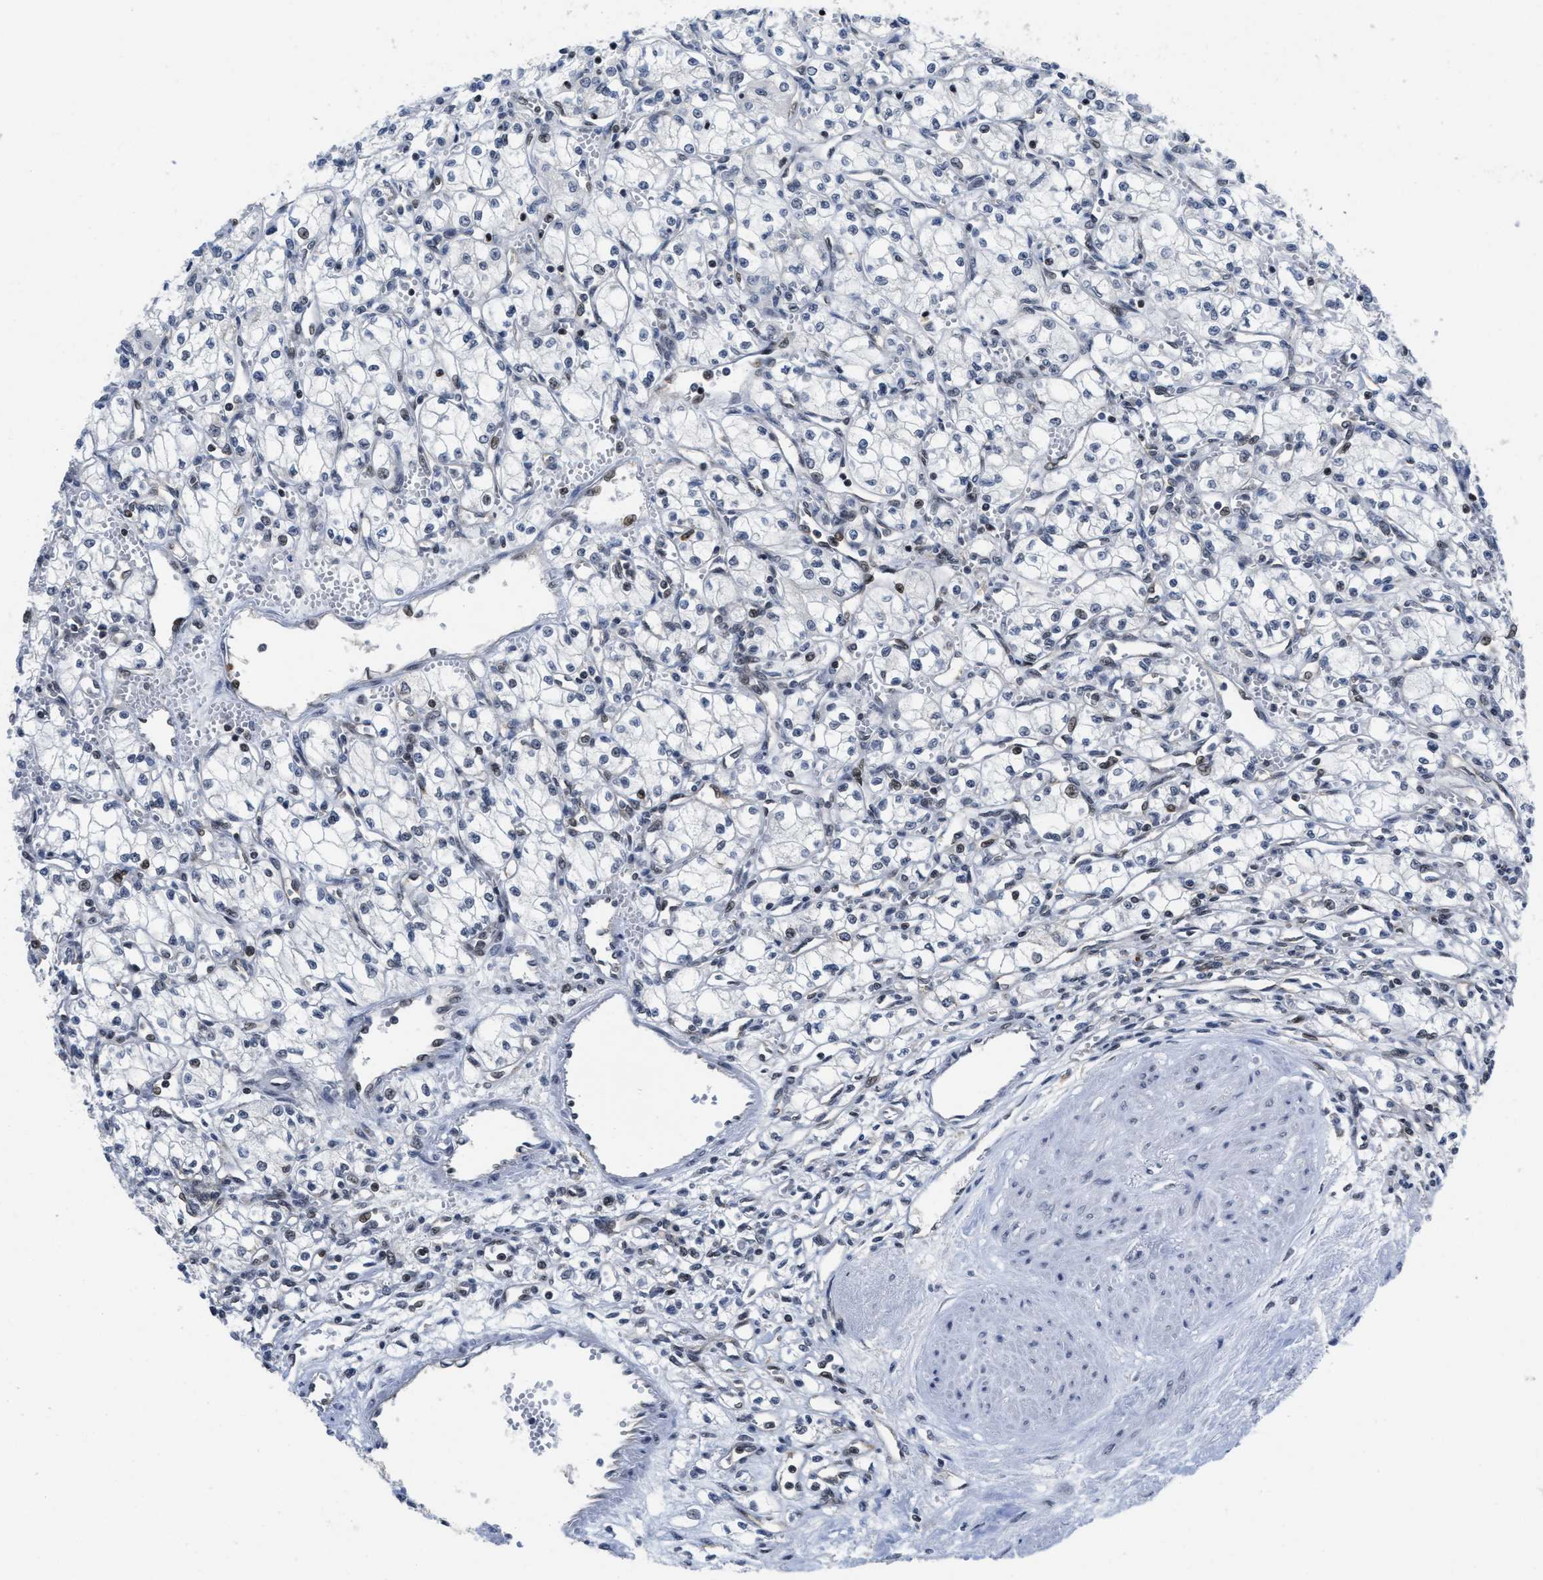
{"staining": {"intensity": "weak", "quantity": "<25%", "location": "nuclear"}, "tissue": "renal cancer", "cell_type": "Tumor cells", "image_type": "cancer", "snomed": [{"axis": "morphology", "description": "Normal tissue, NOS"}, {"axis": "morphology", "description": "Adenocarcinoma, NOS"}, {"axis": "topography", "description": "Kidney"}], "caption": "IHC histopathology image of neoplastic tissue: renal cancer stained with DAB demonstrates no significant protein staining in tumor cells.", "gene": "HIF1A", "patient": {"sex": "male", "age": 59}}